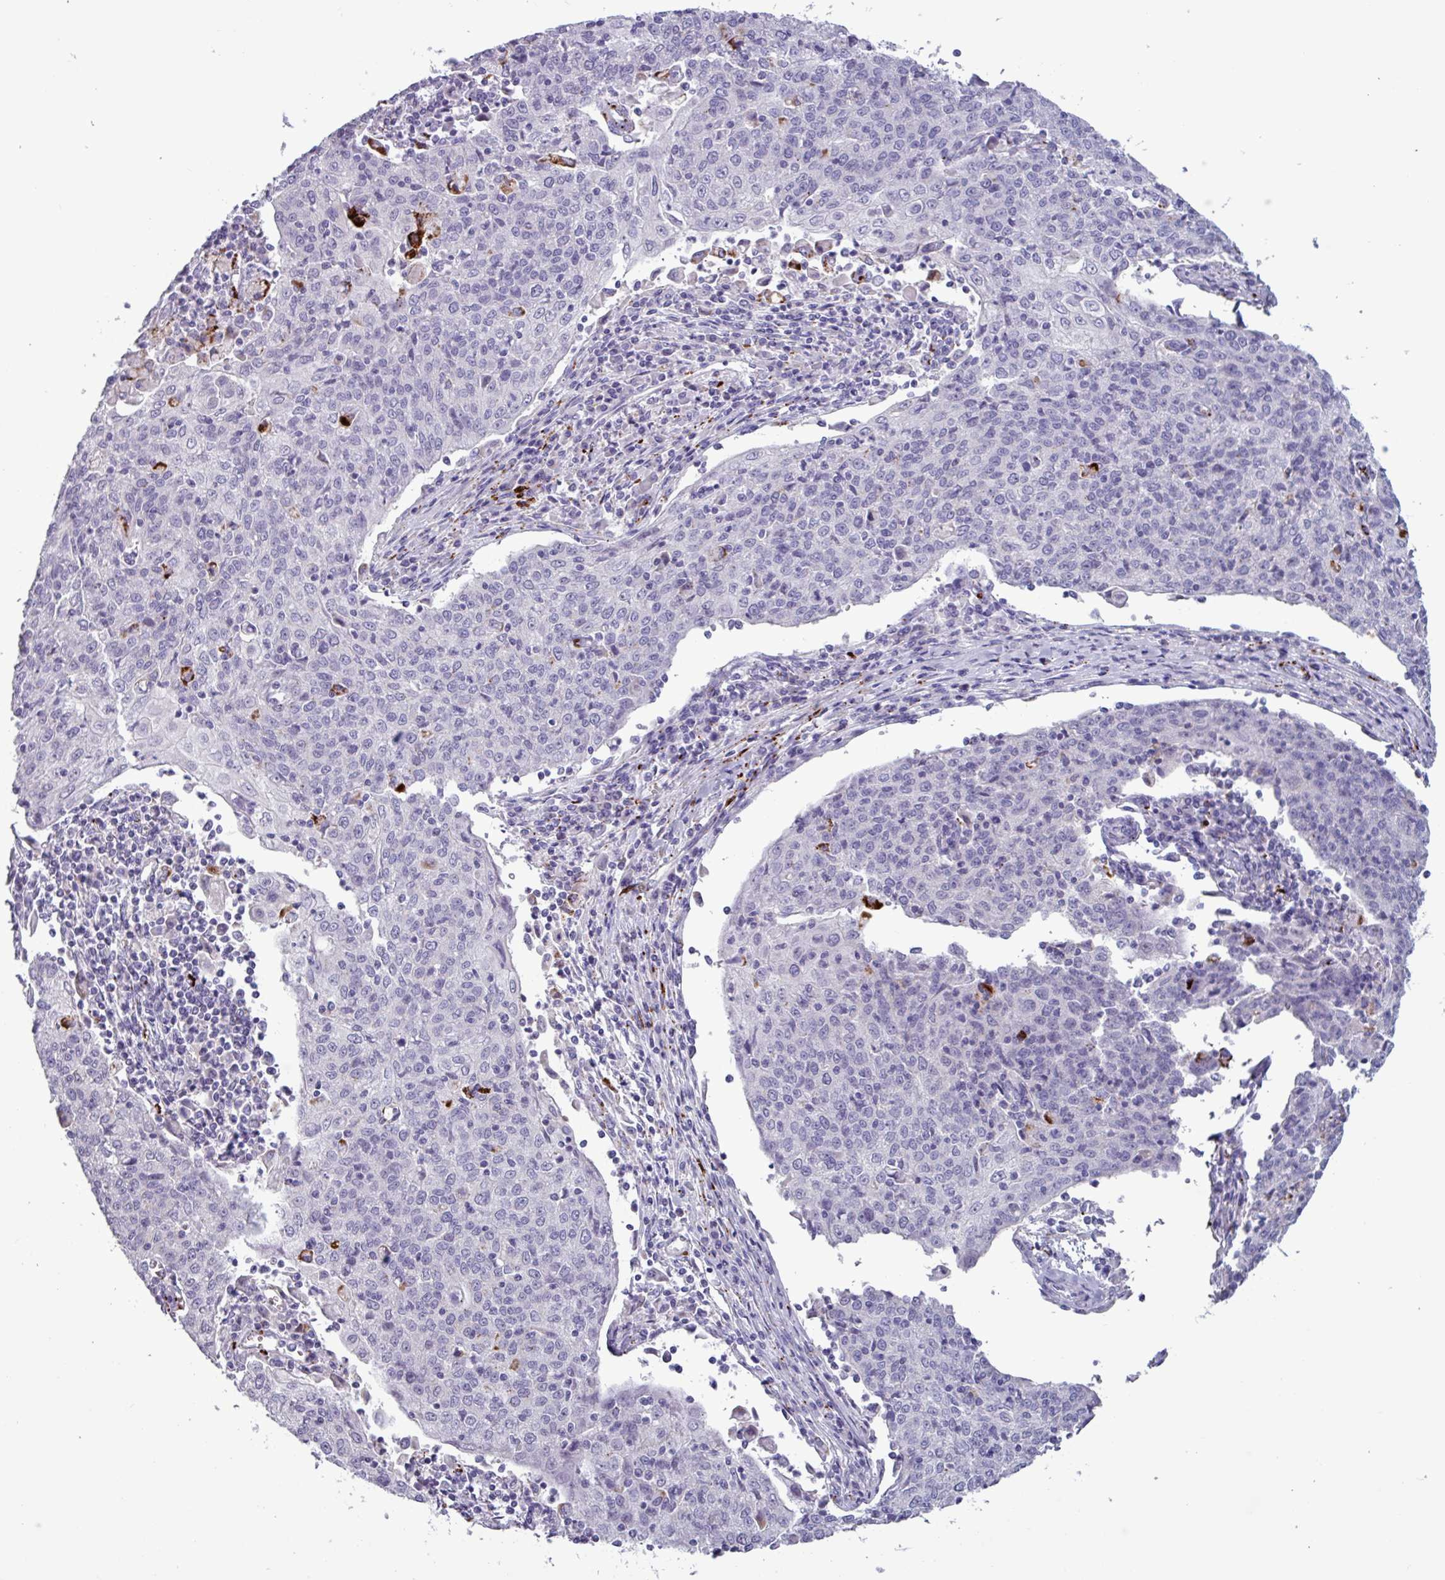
{"staining": {"intensity": "negative", "quantity": "none", "location": "none"}, "tissue": "cervical cancer", "cell_type": "Tumor cells", "image_type": "cancer", "snomed": [{"axis": "morphology", "description": "Squamous cell carcinoma, NOS"}, {"axis": "topography", "description": "Cervix"}], "caption": "Immunohistochemistry of human cervical squamous cell carcinoma displays no positivity in tumor cells.", "gene": "PLIN2", "patient": {"sex": "female", "age": 48}}